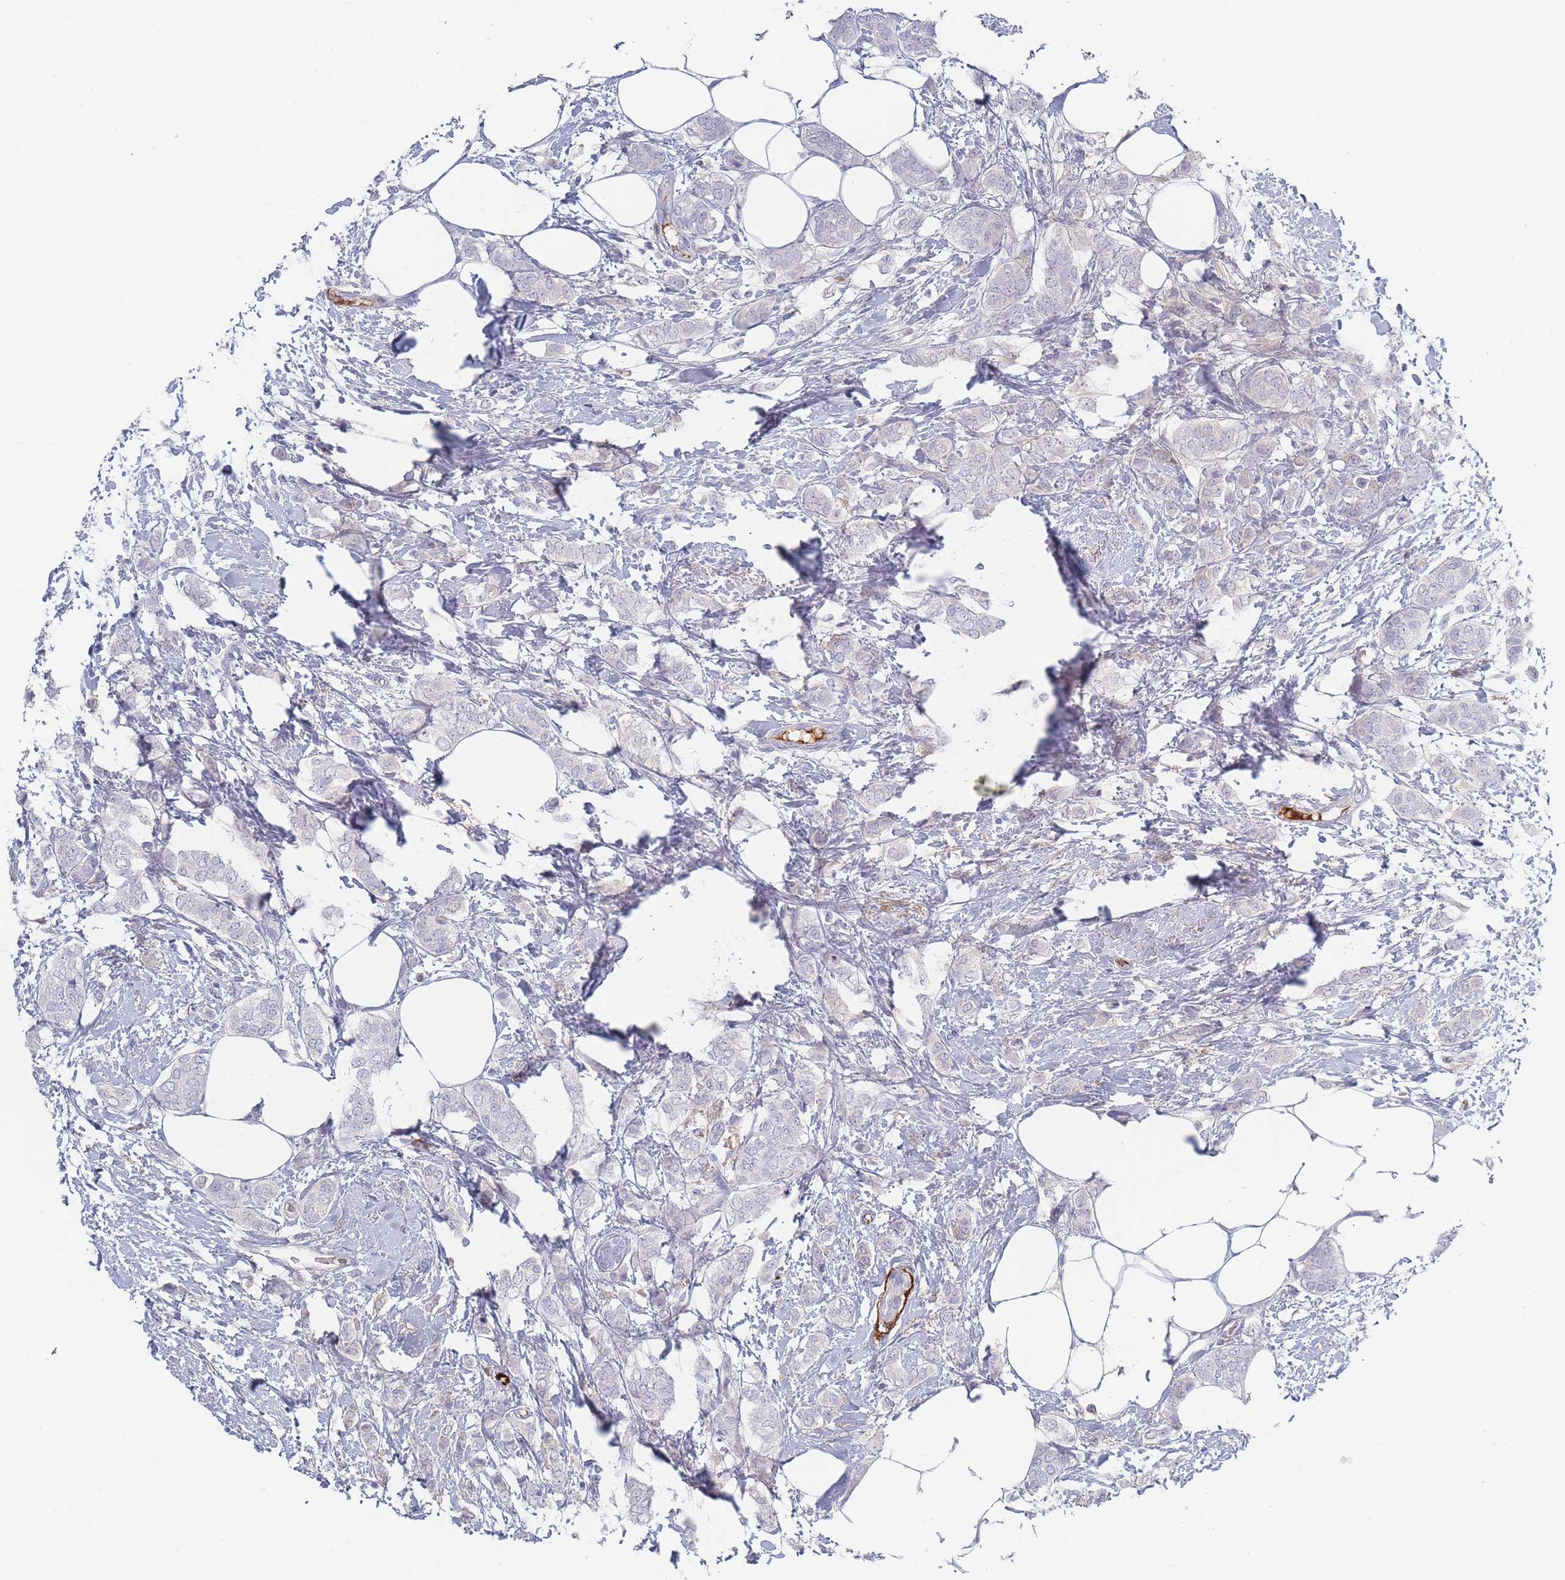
{"staining": {"intensity": "negative", "quantity": "none", "location": "none"}, "tissue": "breast cancer", "cell_type": "Tumor cells", "image_type": "cancer", "snomed": [{"axis": "morphology", "description": "Duct carcinoma"}, {"axis": "topography", "description": "Breast"}], "caption": "There is no significant expression in tumor cells of breast cancer (infiltrating ductal carcinoma).", "gene": "PRG4", "patient": {"sex": "female", "age": 72}}